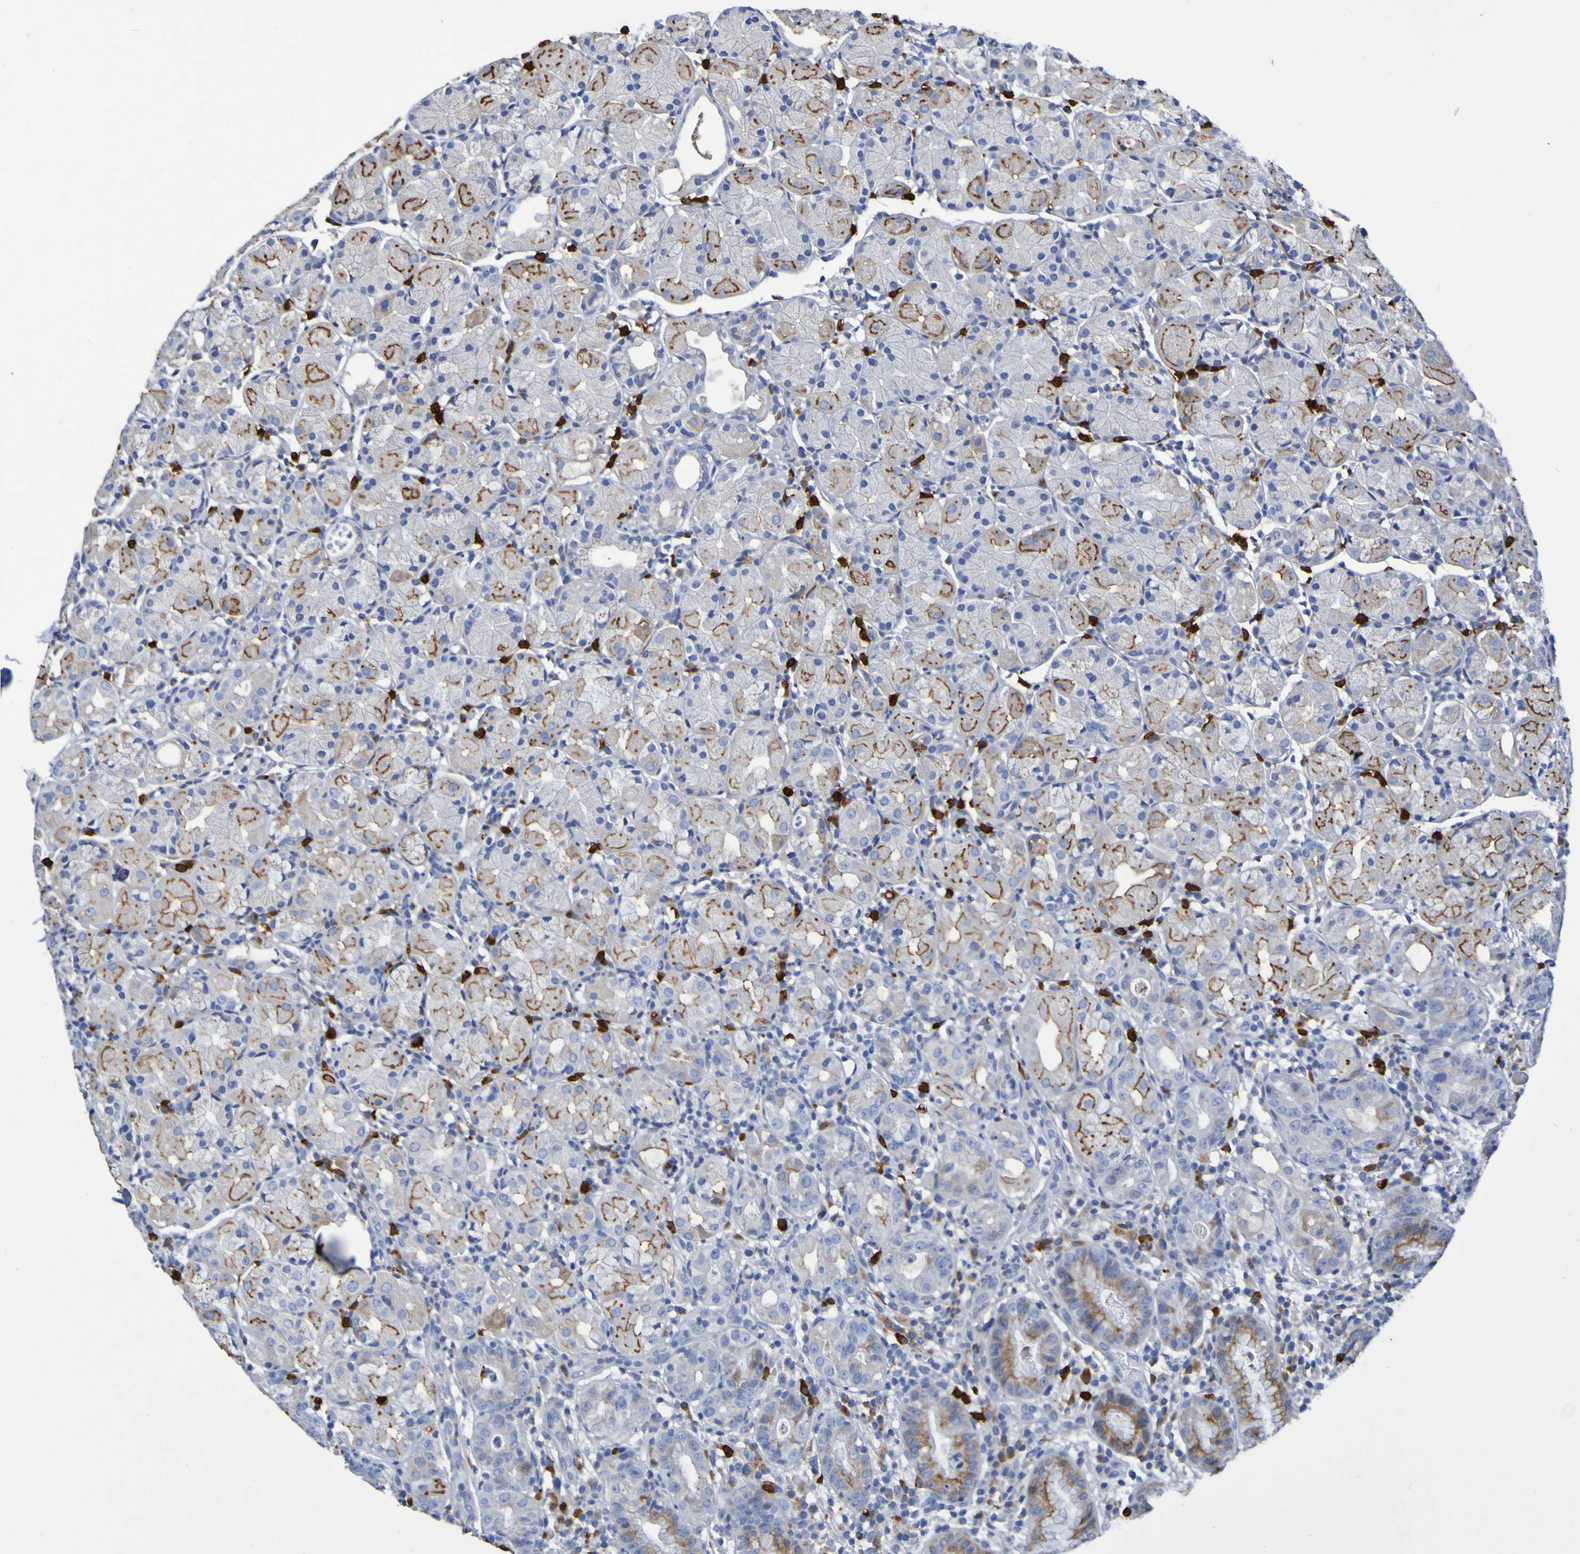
{"staining": {"intensity": "moderate", "quantity": "25%-75%", "location": "cytoplasmic/membranous"}, "tissue": "stomach", "cell_type": "Glandular cells", "image_type": "normal", "snomed": [{"axis": "morphology", "description": "Normal tissue, NOS"}, {"axis": "topography", "description": "Stomach"}, {"axis": "topography", "description": "Stomach, lower"}], "caption": "The immunohistochemical stain highlights moderate cytoplasmic/membranous expression in glandular cells of benign stomach.", "gene": "C11orf24", "patient": {"sex": "female", "age": 75}}